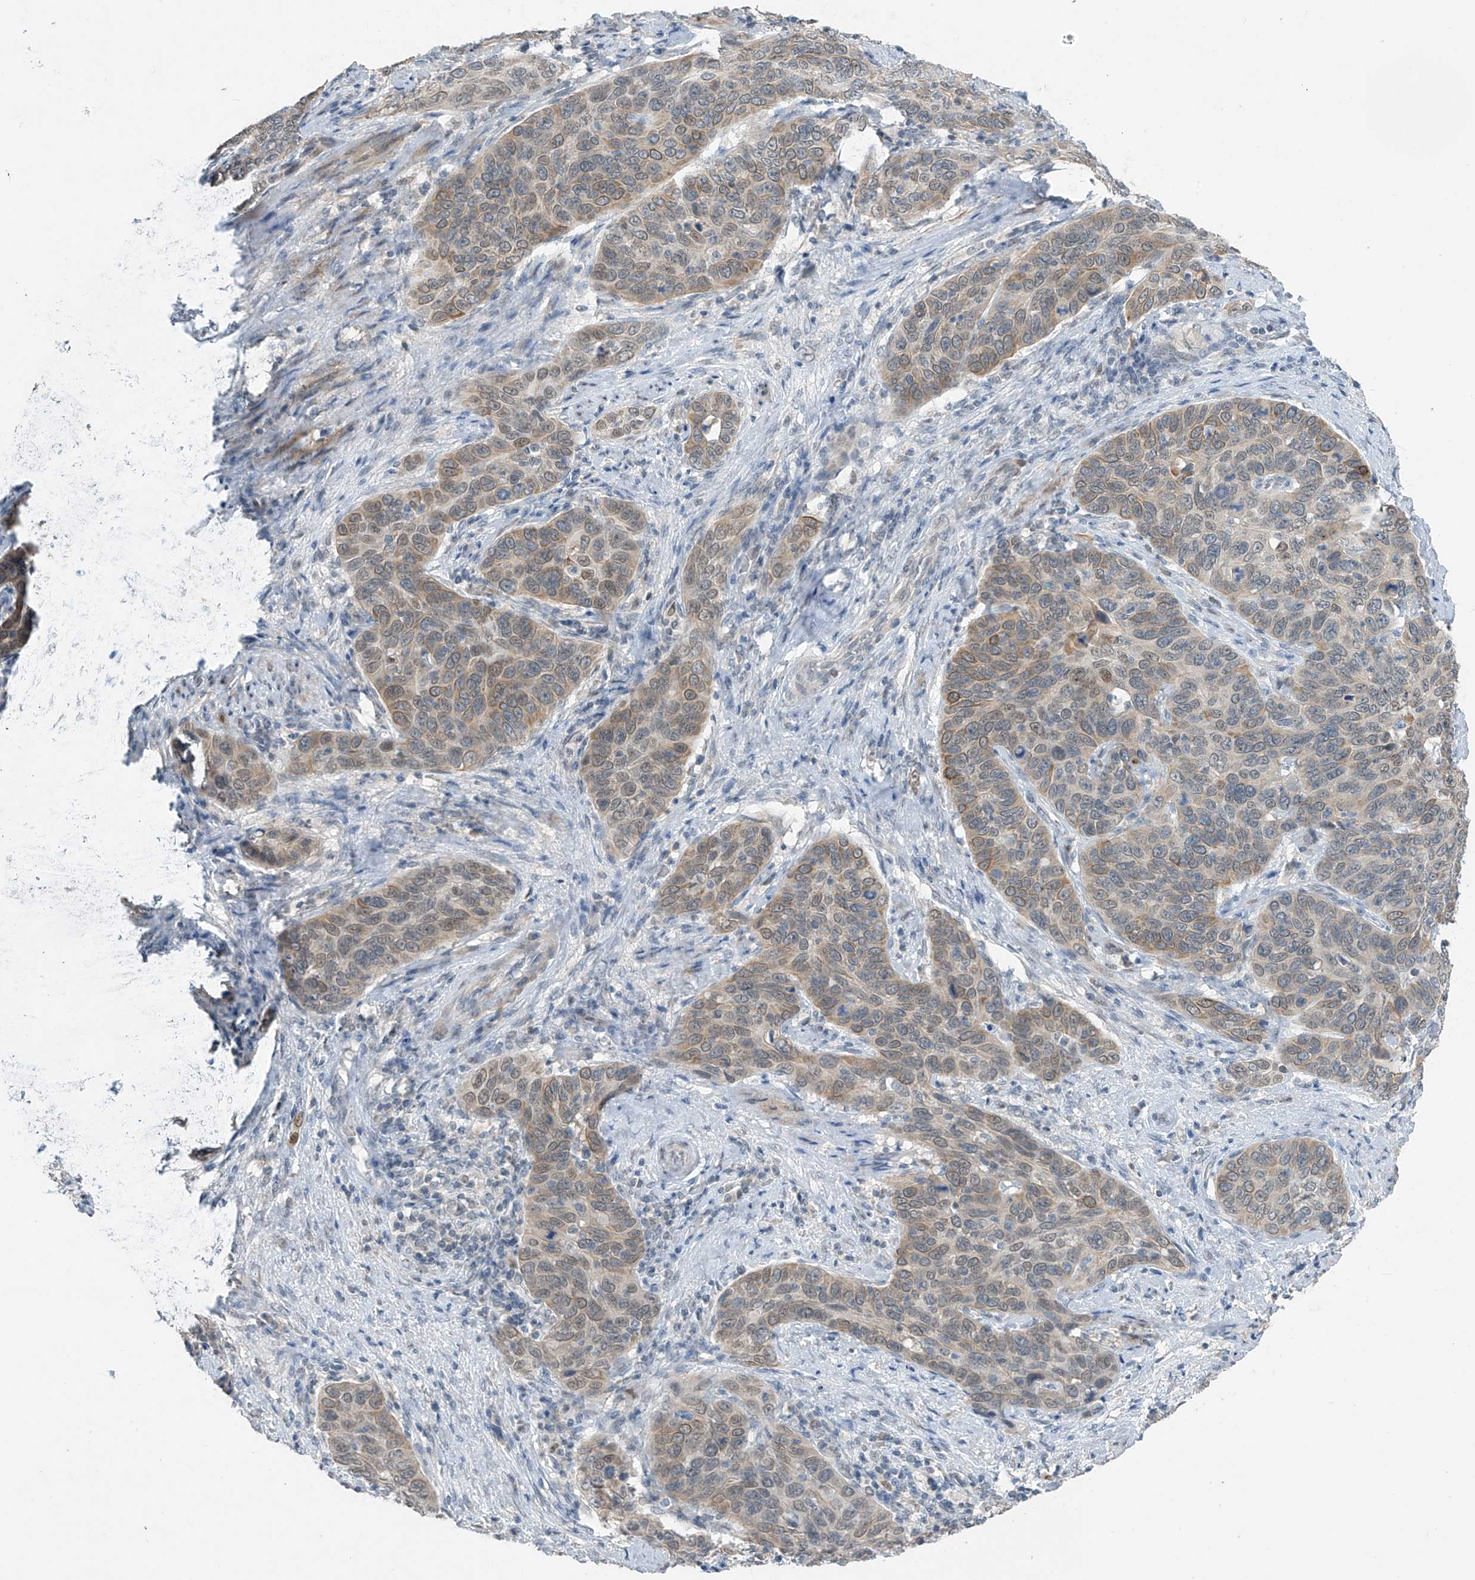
{"staining": {"intensity": "moderate", "quantity": ">75%", "location": "cytoplasmic/membranous"}, "tissue": "cervical cancer", "cell_type": "Tumor cells", "image_type": "cancer", "snomed": [{"axis": "morphology", "description": "Squamous cell carcinoma, NOS"}, {"axis": "topography", "description": "Cervix"}], "caption": "Squamous cell carcinoma (cervical) tissue reveals moderate cytoplasmic/membranous expression in approximately >75% of tumor cells, visualized by immunohistochemistry.", "gene": "METAP1D", "patient": {"sex": "female", "age": 60}}